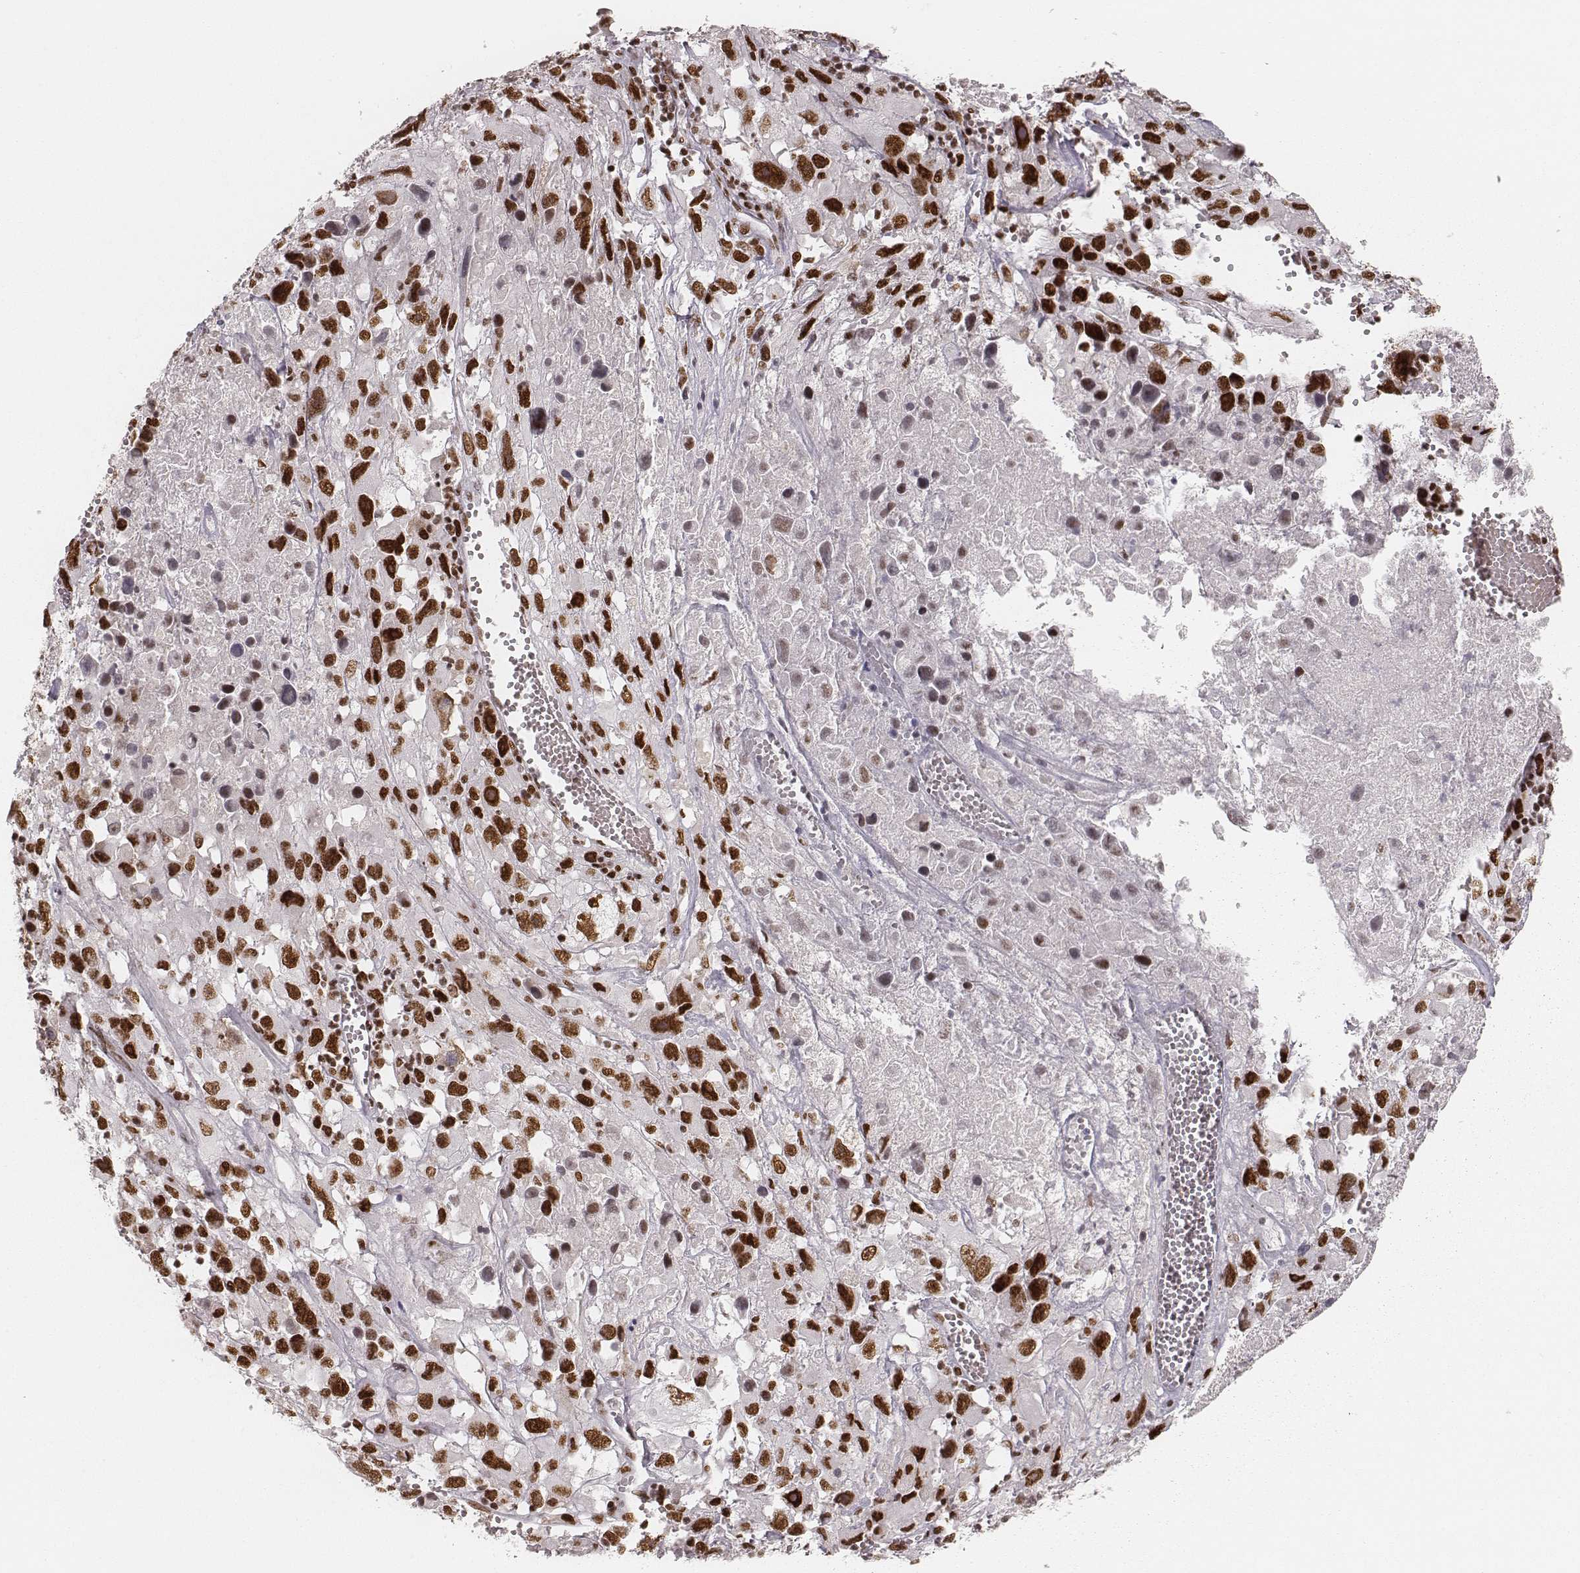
{"staining": {"intensity": "strong", "quantity": ">75%", "location": "nuclear"}, "tissue": "melanoma", "cell_type": "Tumor cells", "image_type": "cancer", "snomed": [{"axis": "morphology", "description": "Malignant melanoma, Metastatic site"}, {"axis": "topography", "description": "Lymph node"}], "caption": "Strong nuclear expression for a protein is present in approximately >75% of tumor cells of malignant melanoma (metastatic site) using immunohistochemistry.", "gene": "HNRNPC", "patient": {"sex": "male", "age": 50}}